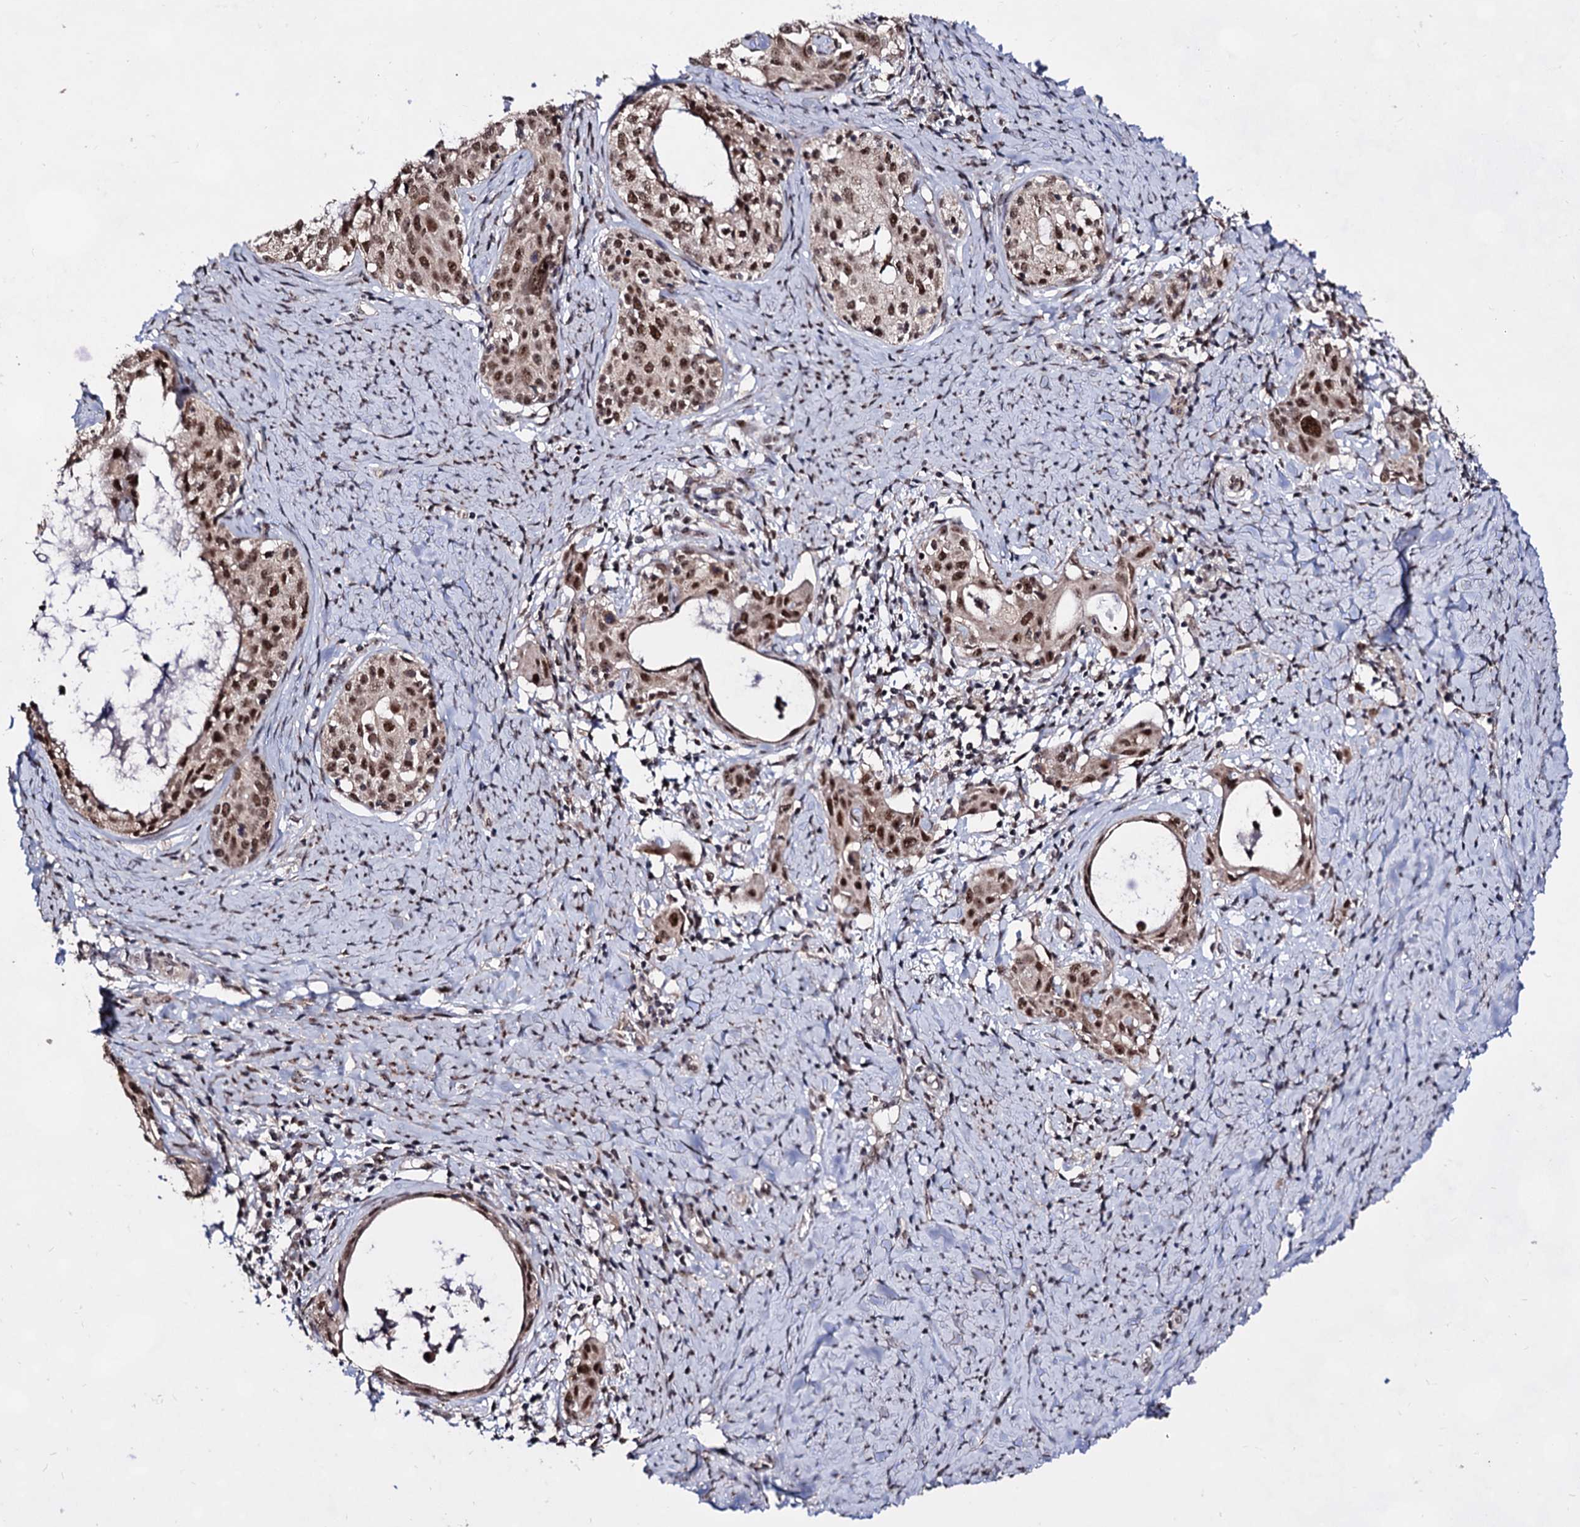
{"staining": {"intensity": "moderate", "quantity": ">75%", "location": "nuclear"}, "tissue": "cervical cancer", "cell_type": "Tumor cells", "image_type": "cancer", "snomed": [{"axis": "morphology", "description": "Squamous cell carcinoma, NOS"}, {"axis": "morphology", "description": "Adenocarcinoma, NOS"}, {"axis": "topography", "description": "Cervix"}], "caption": "Immunohistochemistry of human cervical cancer (adenocarcinoma) displays medium levels of moderate nuclear staining in approximately >75% of tumor cells.", "gene": "EXOSC10", "patient": {"sex": "female", "age": 52}}